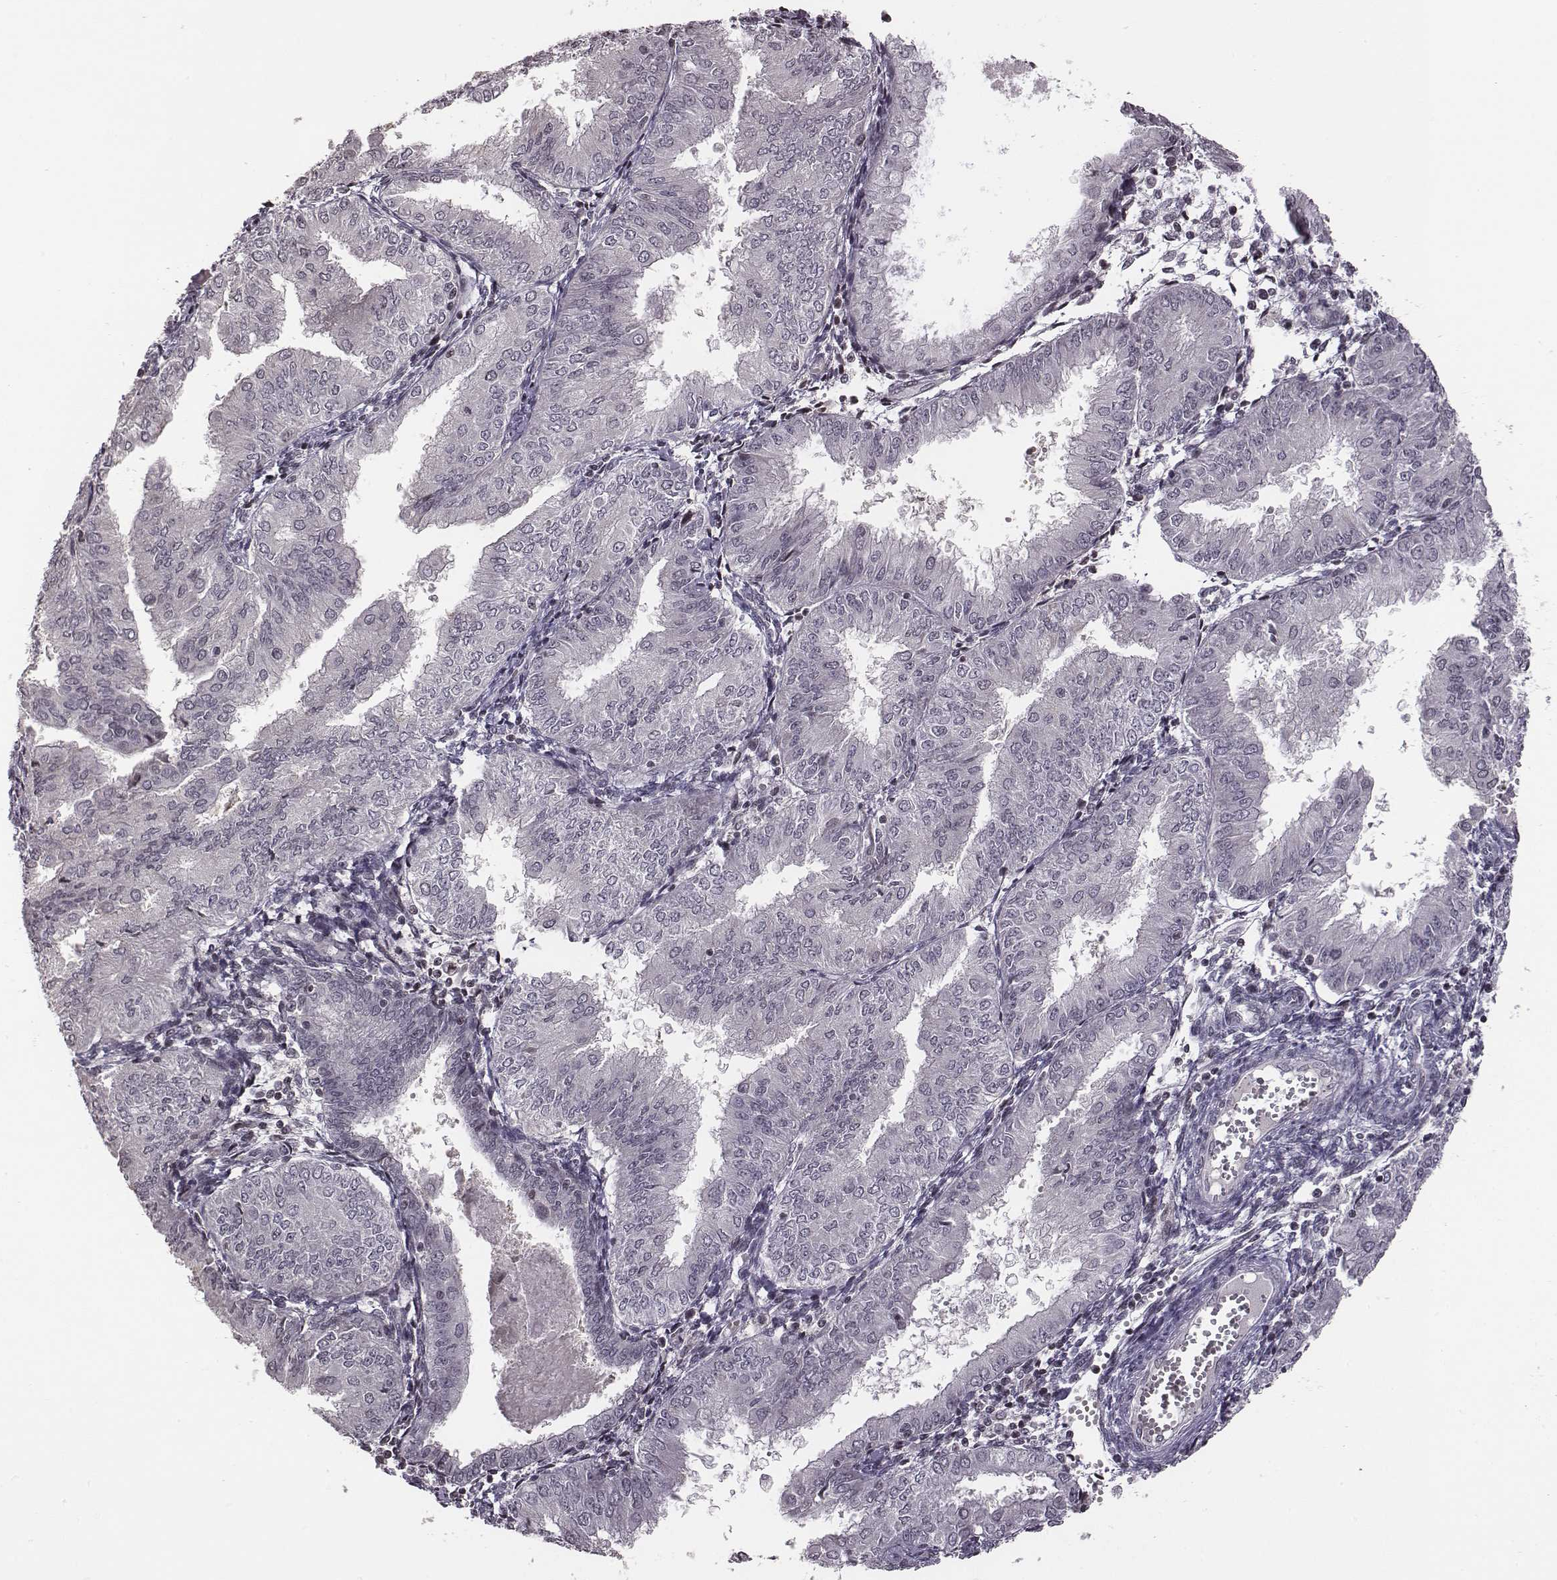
{"staining": {"intensity": "negative", "quantity": "none", "location": "none"}, "tissue": "endometrial cancer", "cell_type": "Tumor cells", "image_type": "cancer", "snomed": [{"axis": "morphology", "description": "Adenocarcinoma, NOS"}, {"axis": "topography", "description": "Endometrium"}], "caption": "Tumor cells are negative for brown protein staining in endometrial cancer.", "gene": "GRM4", "patient": {"sex": "female", "age": 53}}